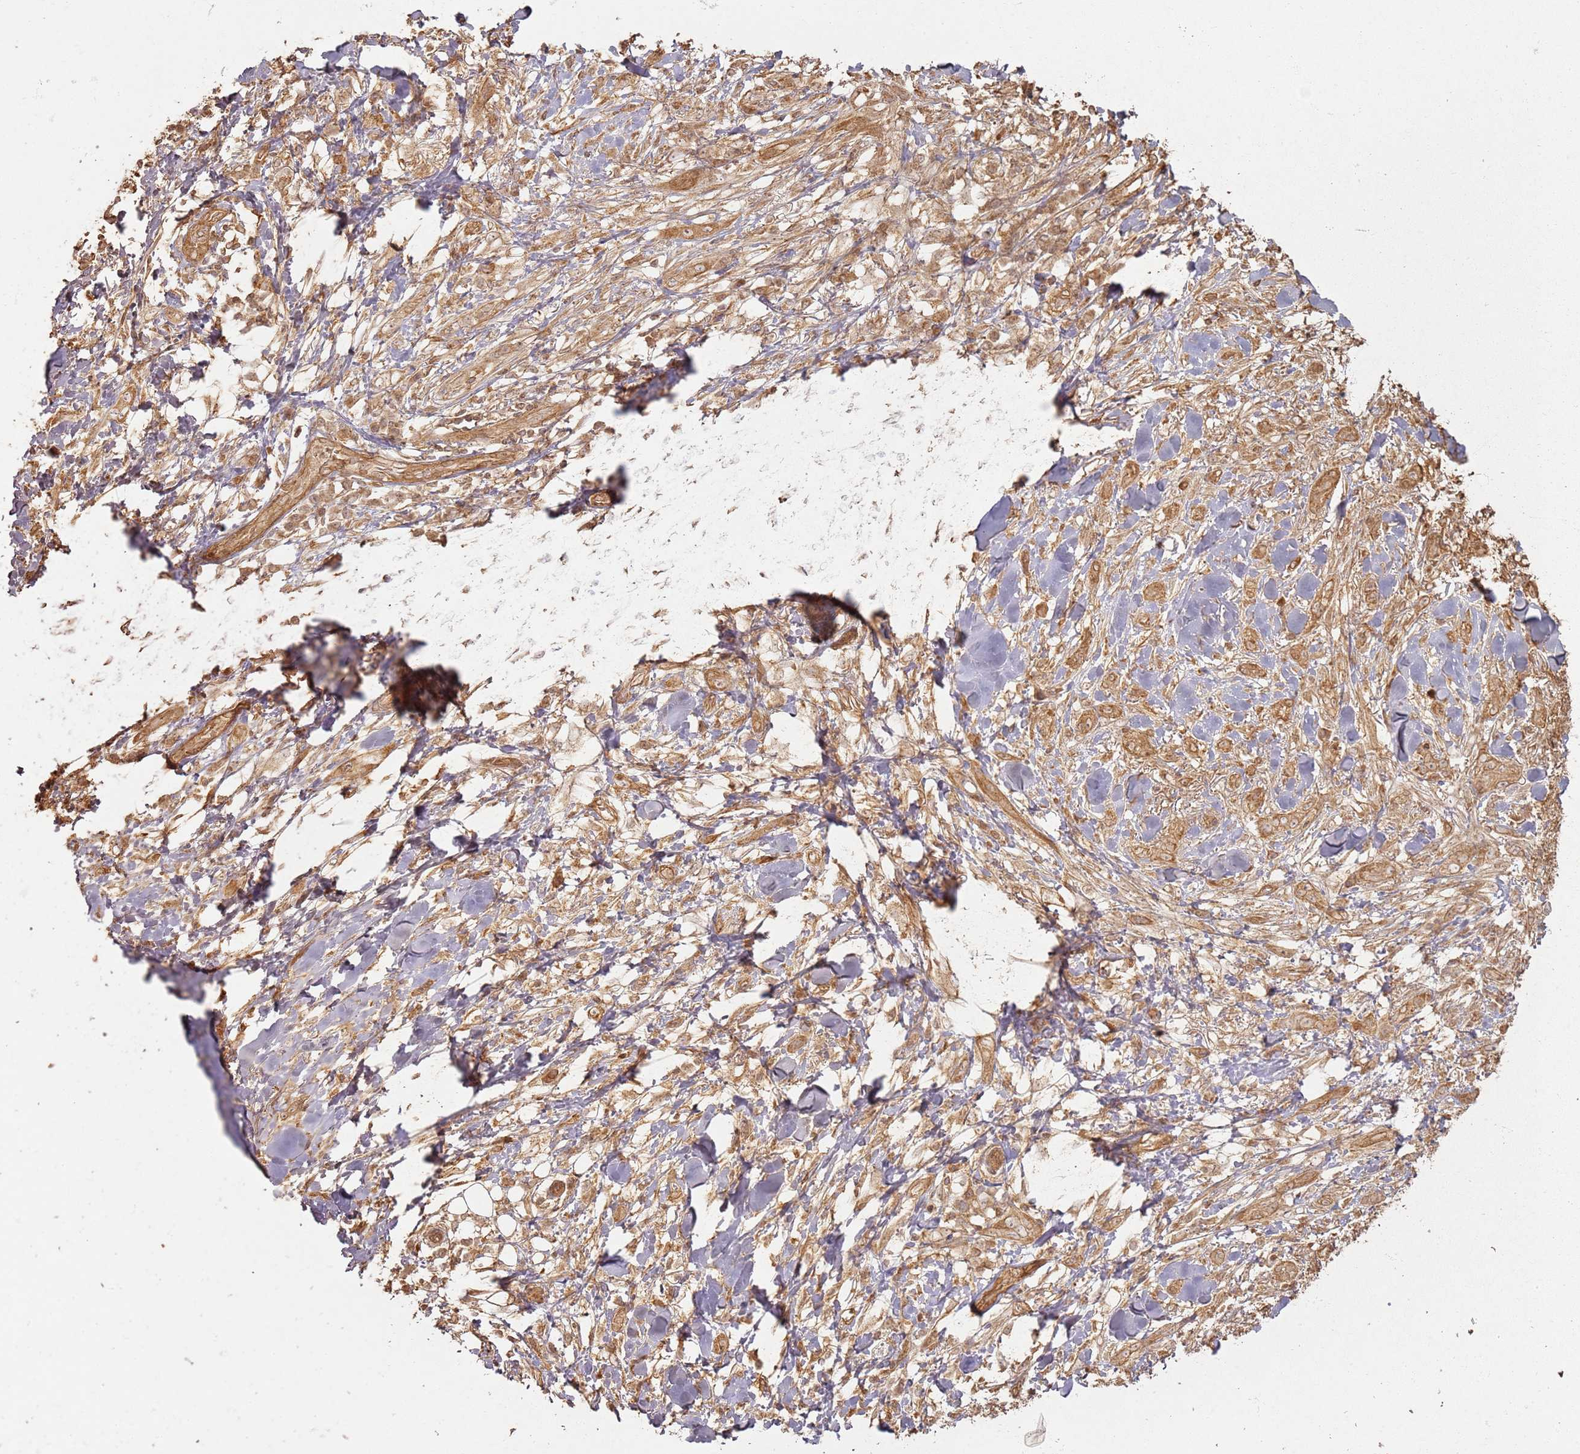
{"staining": {"intensity": "moderate", "quantity": ">75%", "location": "cytoplasmic/membranous"}, "tissue": "skin cancer", "cell_type": "Tumor cells", "image_type": "cancer", "snomed": [{"axis": "morphology", "description": "Basal cell carcinoma"}, {"axis": "topography", "description": "Skin"}], "caption": "Protein analysis of basal cell carcinoma (skin) tissue demonstrates moderate cytoplasmic/membranous expression in about >75% of tumor cells. Nuclei are stained in blue.", "gene": "ZNF776", "patient": {"sex": "male", "age": 72}}